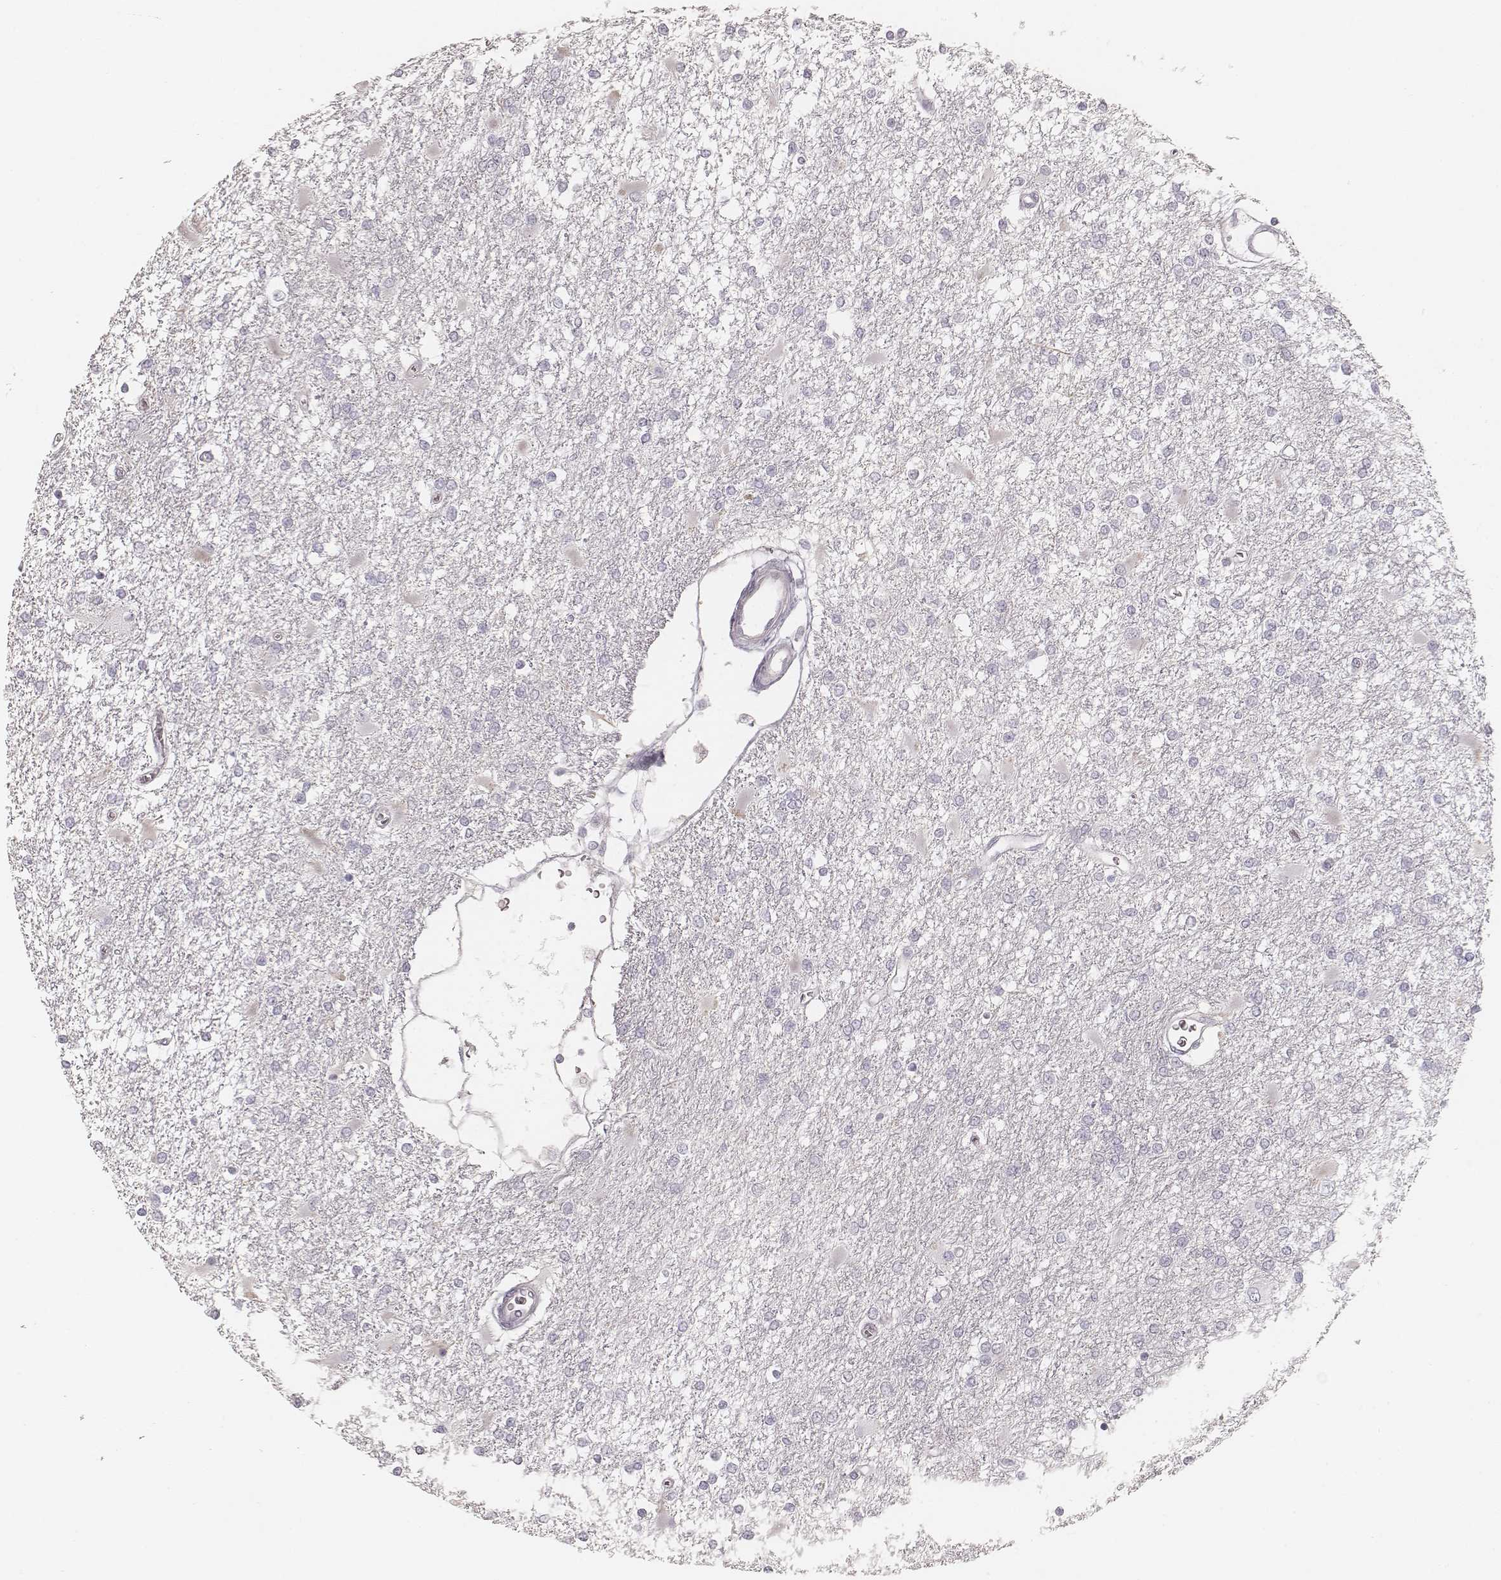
{"staining": {"intensity": "negative", "quantity": "none", "location": "none"}, "tissue": "glioma", "cell_type": "Tumor cells", "image_type": "cancer", "snomed": [{"axis": "morphology", "description": "Glioma, malignant, High grade"}, {"axis": "topography", "description": "Cerebral cortex"}], "caption": "A high-resolution histopathology image shows immunohistochemistry staining of glioma, which demonstrates no significant expression in tumor cells.", "gene": "SPATA24", "patient": {"sex": "male", "age": 79}}